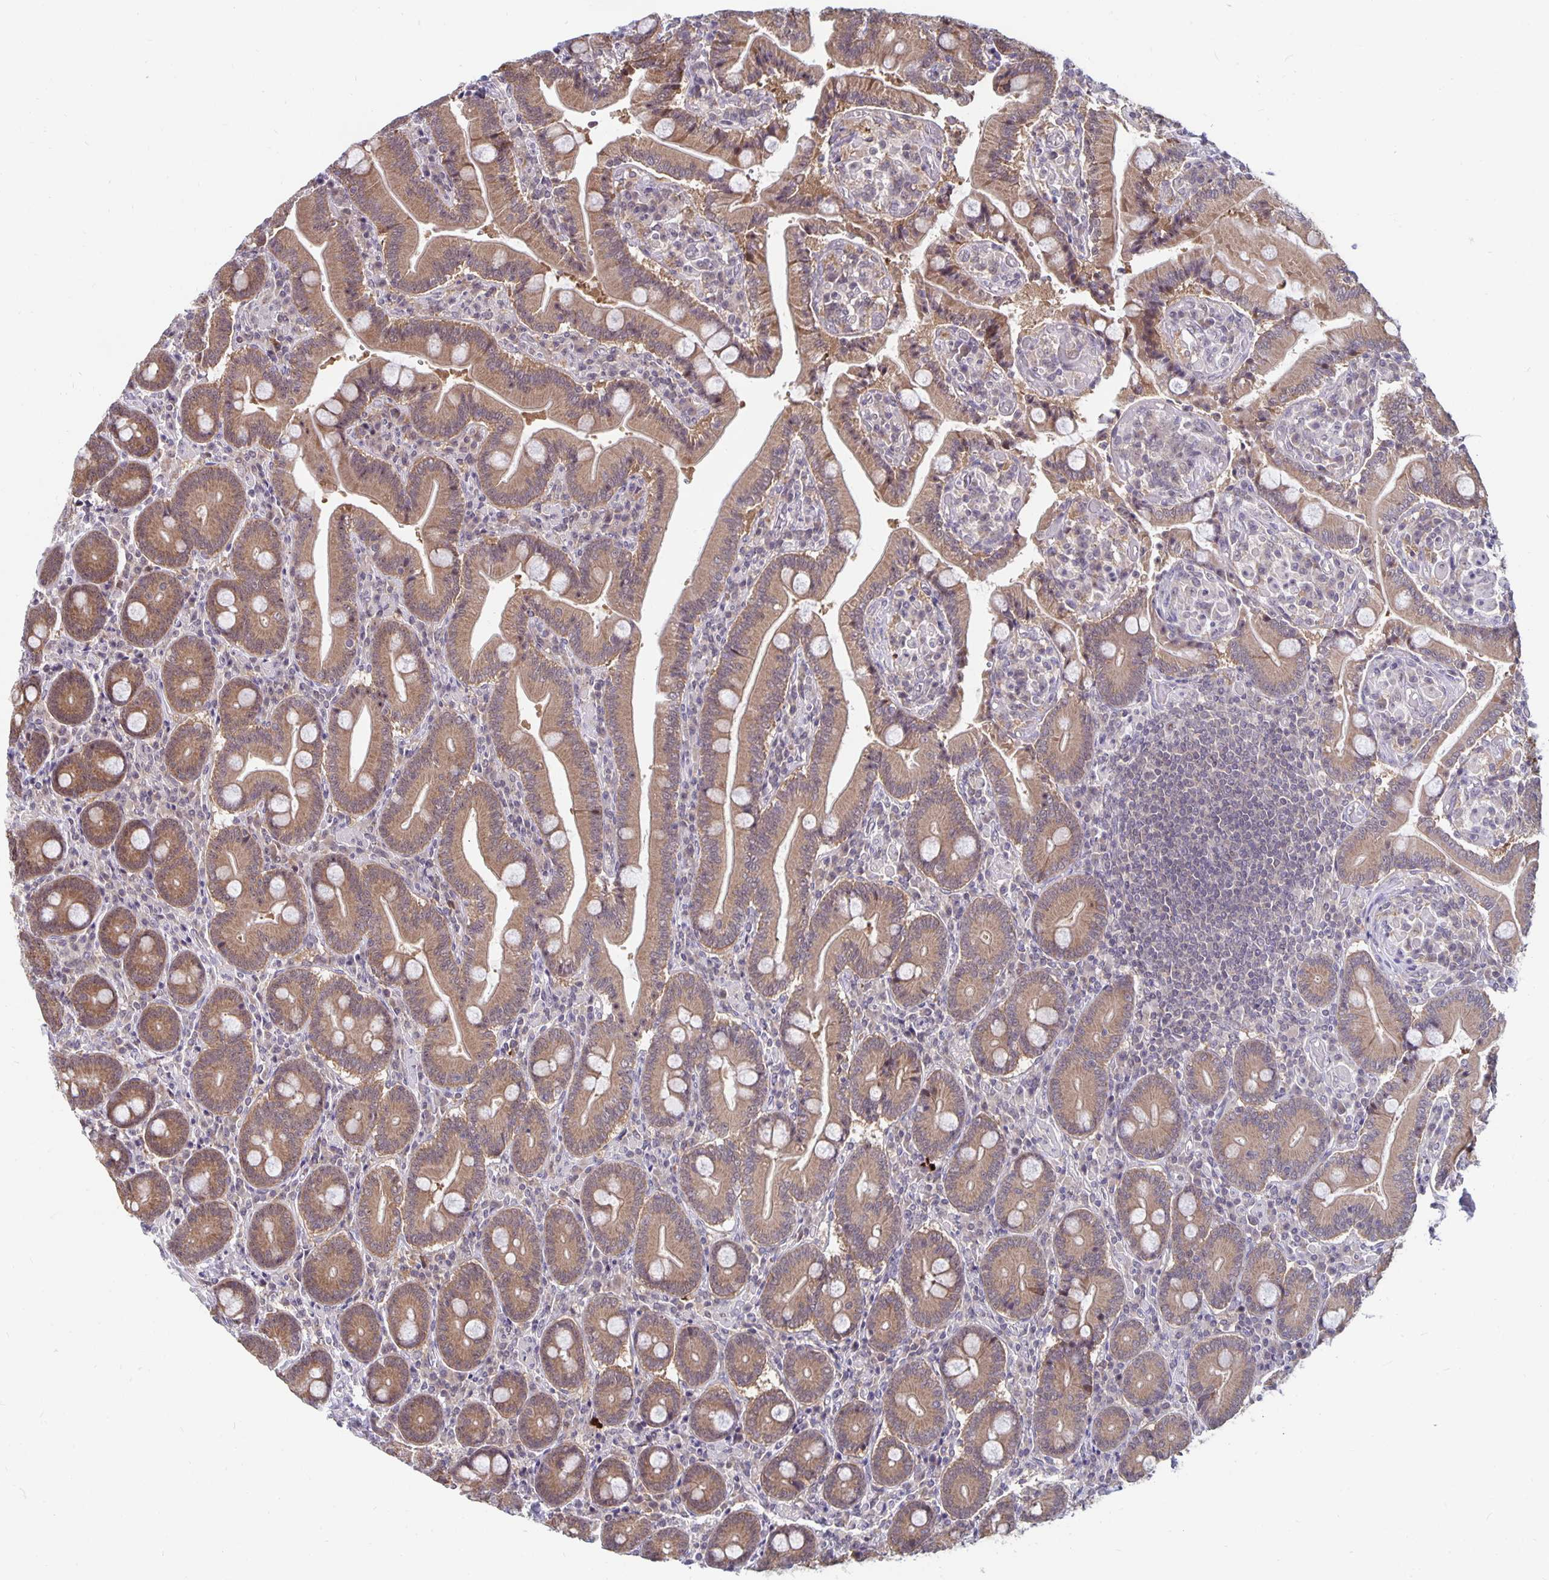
{"staining": {"intensity": "moderate", "quantity": ">75%", "location": "cytoplasmic/membranous,nuclear"}, "tissue": "duodenum", "cell_type": "Glandular cells", "image_type": "normal", "snomed": [{"axis": "morphology", "description": "Normal tissue, NOS"}, {"axis": "topography", "description": "Duodenum"}], "caption": "High-power microscopy captured an IHC photomicrograph of benign duodenum, revealing moderate cytoplasmic/membranous,nuclear positivity in about >75% of glandular cells. (DAB (3,3'-diaminobenzidine) IHC with brightfield microscopy, high magnification).", "gene": "EXOC6B", "patient": {"sex": "female", "age": 62}}